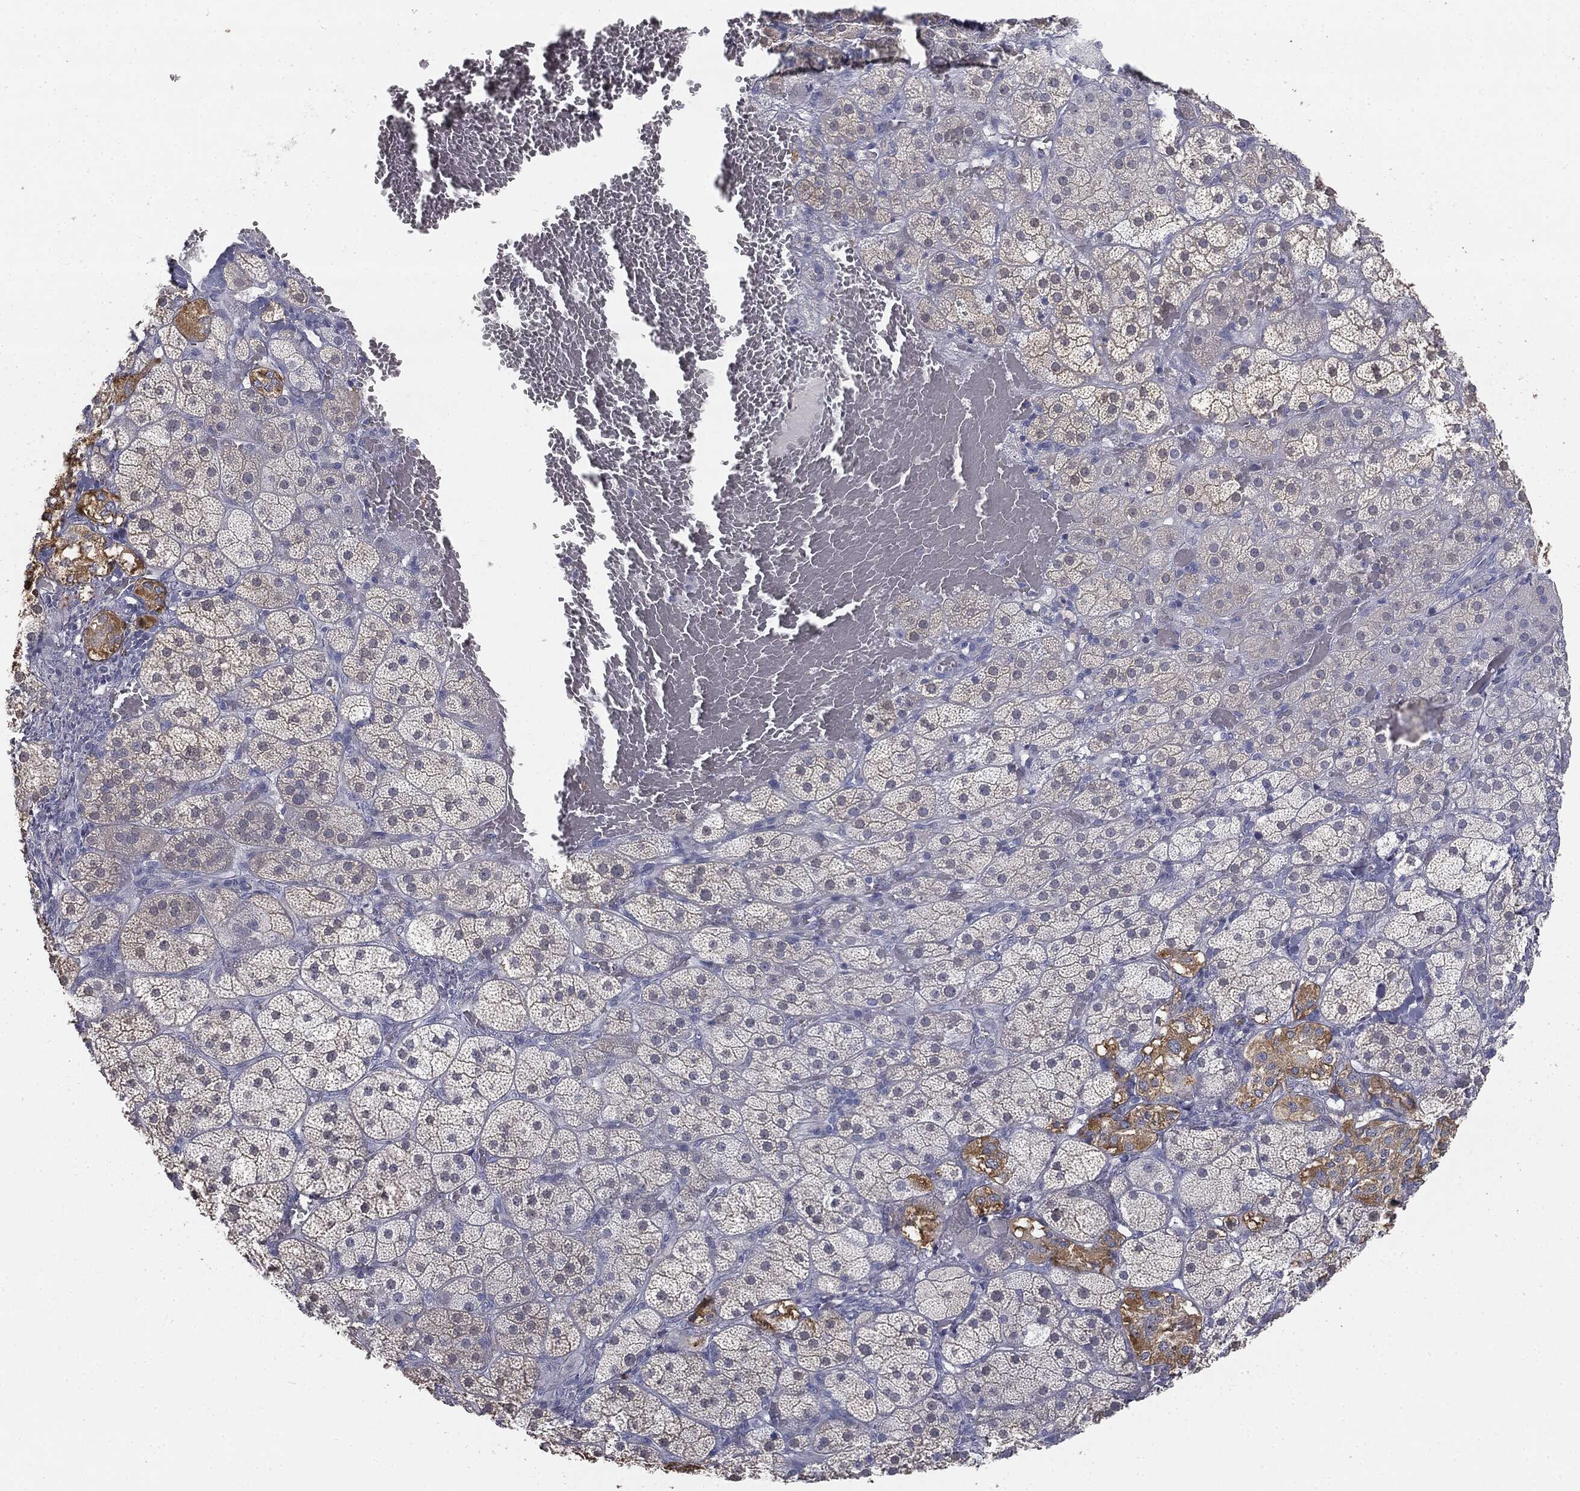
{"staining": {"intensity": "moderate", "quantity": "<25%", "location": "cytoplasmic/membranous"}, "tissue": "adrenal gland", "cell_type": "Glandular cells", "image_type": "normal", "snomed": [{"axis": "morphology", "description": "Normal tissue, NOS"}, {"axis": "topography", "description": "Adrenal gland"}], "caption": "The immunohistochemical stain labels moderate cytoplasmic/membranous expression in glandular cells of unremarkable adrenal gland. The staining was performed using DAB, with brown indicating positive protein expression. Nuclei are stained blue with hematoxylin.", "gene": "MUC5AC", "patient": {"sex": "male", "age": 57}}